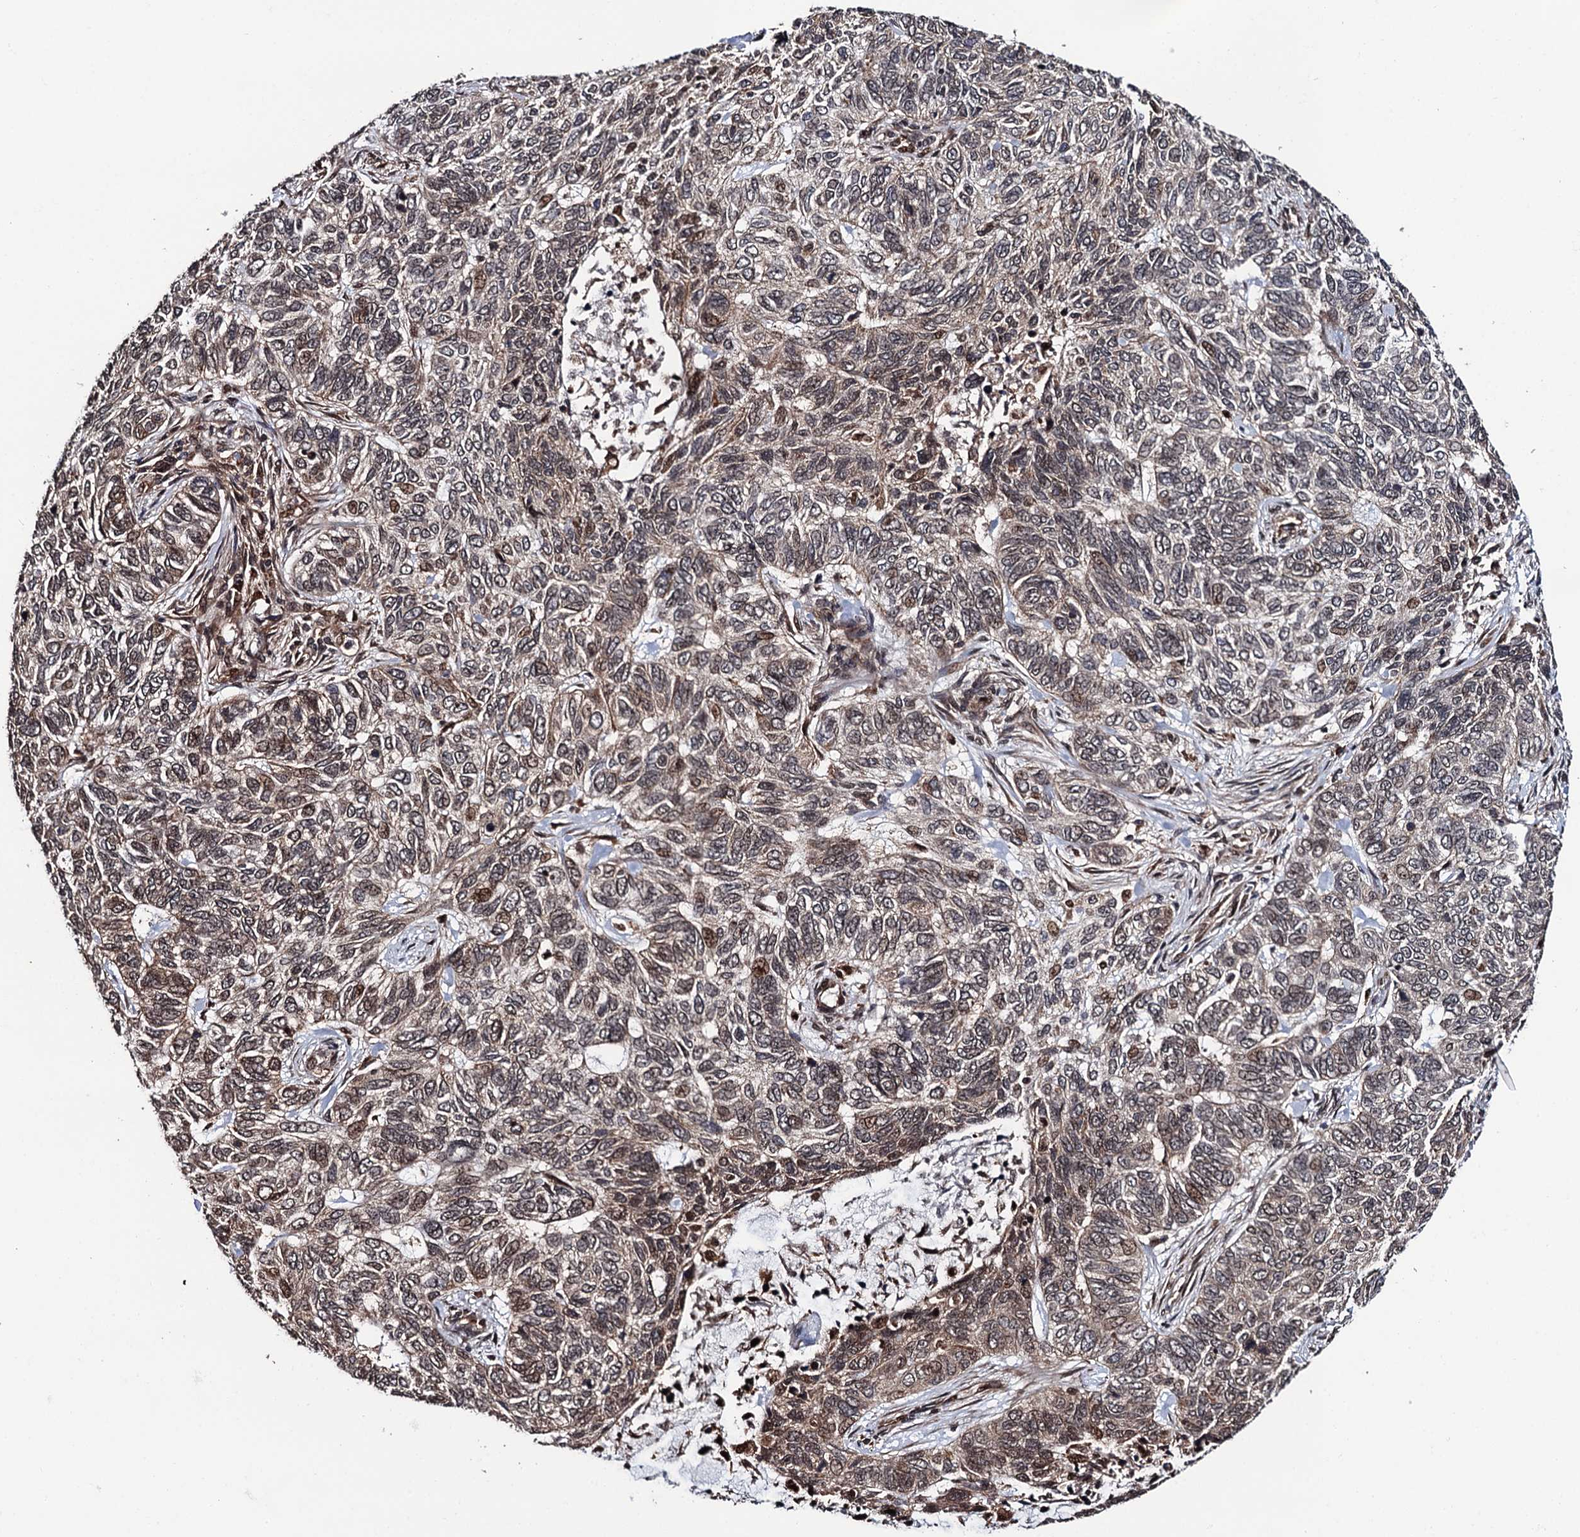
{"staining": {"intensity": "weak", "quantity": ">75%", "location": "cytoplasmic/membranous,nuclear"}, "tissue": "skin cancer", "cell_type": "Tumor cells", "image_type": "cancer", "snomed": [{"axis": "morphology", "description": "Basal cell carcinoma"}, {"axis": "topography", "description": "Skin"}], "caption": "IHC photomicrograph of human skin cancer (basal cell carcinoma) stained for a protein (brown), which demonstrates low levels of weak cytoplasmic/membranous and nuclear staining in approximately >75% of tumor cells.", "gene": "CDC23", "patient": {"sex": "female", "age": 65}}